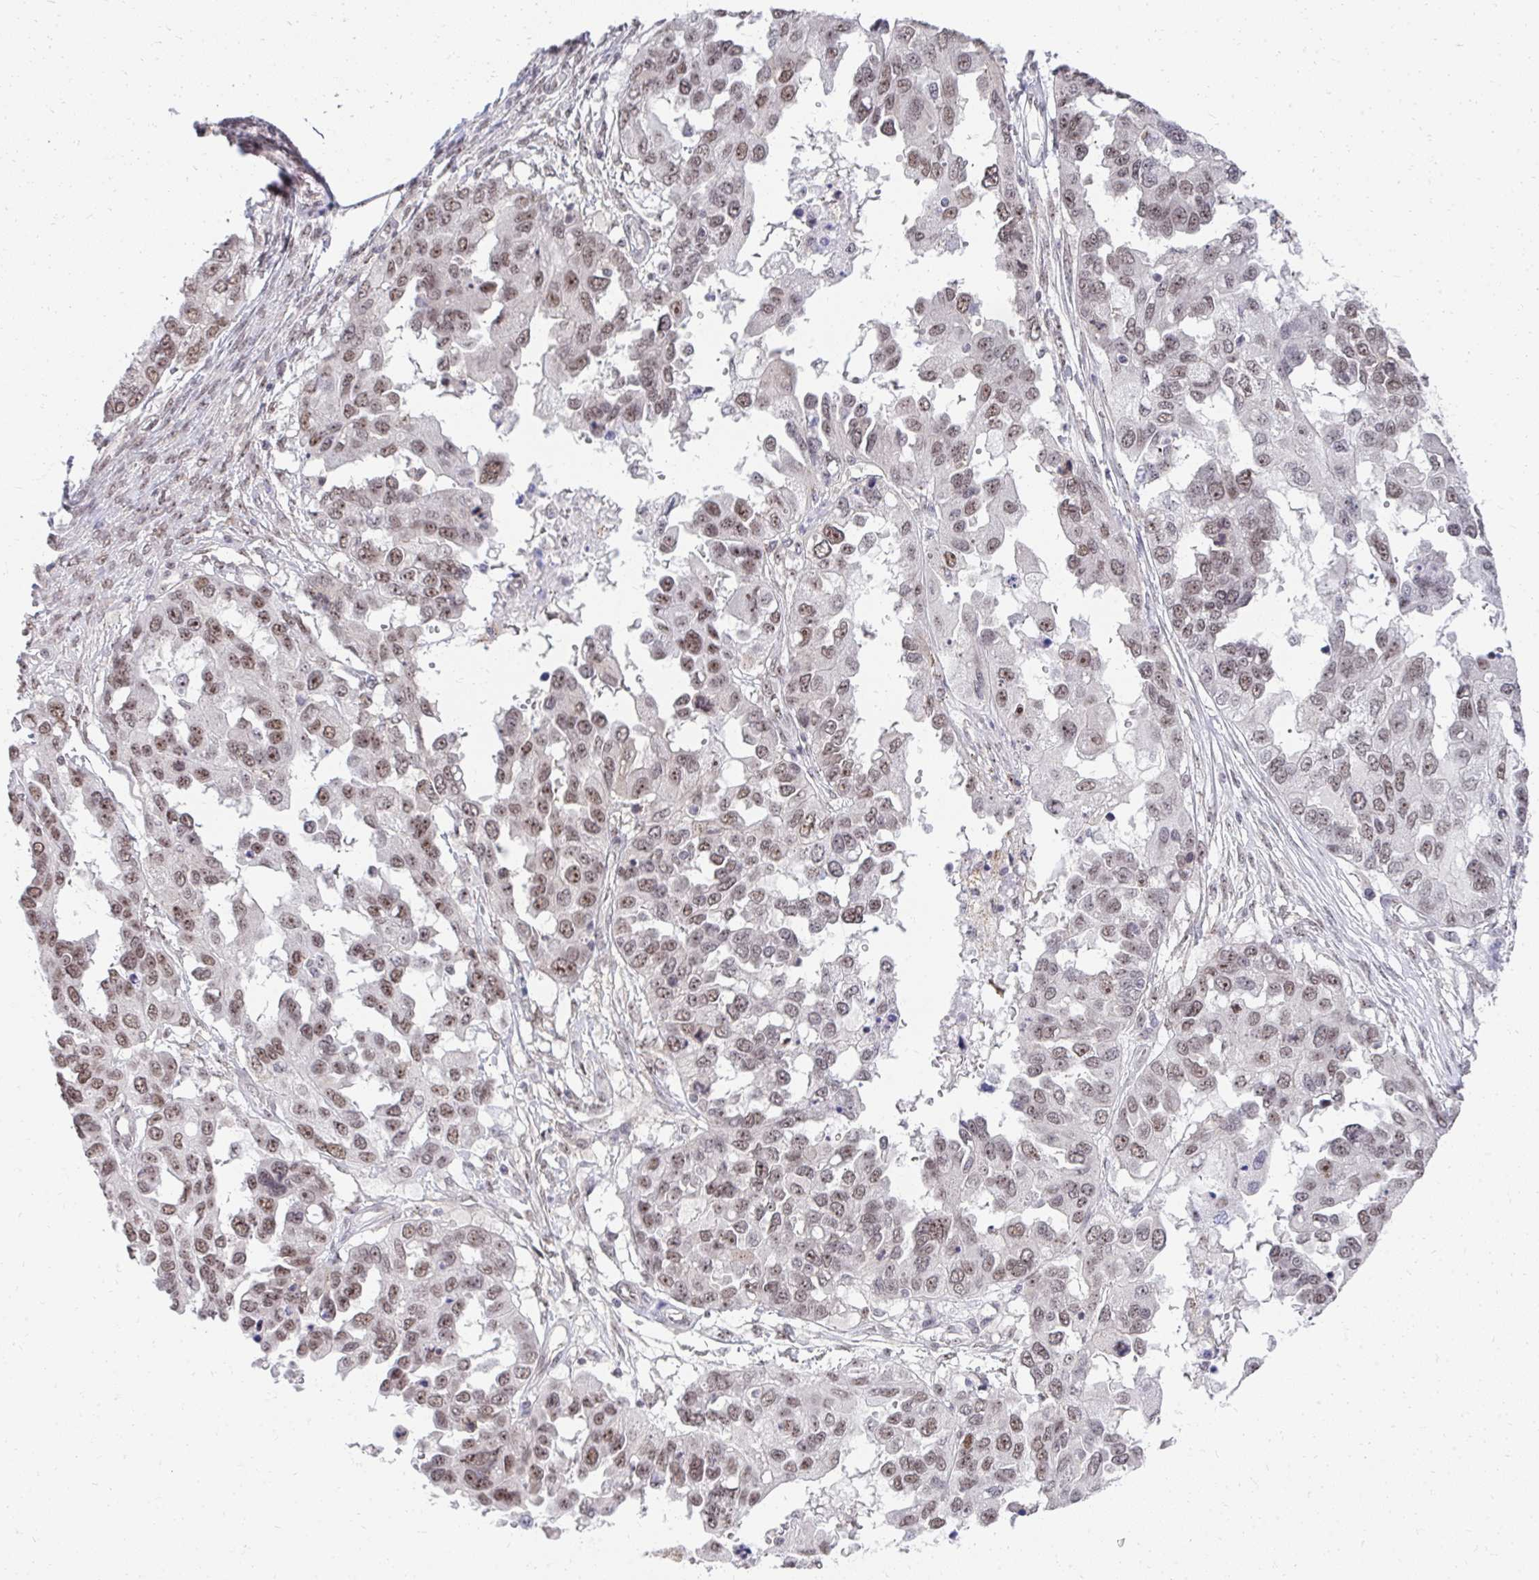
{"staining": {"intensity": "weak", "quantity": "25%-75%", "location": "nuclear"}, "tissue": "ovarian cancer", "cell_type": "Tumor cells", "image_type": "cancer", "snomed": [{"axis": "morphology", "description": "Cystadenocarcinoma, serous, NOS"}, {"axis": "topography", "description": "Ovary"}], "caption": "High-power microscopy captured an immunohistochemistry histopathology image of ovarian serous cystadenocarcinoma, revealing weak nuclear staining in approximately 25%-75% of tumor cells.", "gene": "HIRA", "patient": {"sex": "female", "age": 53}}